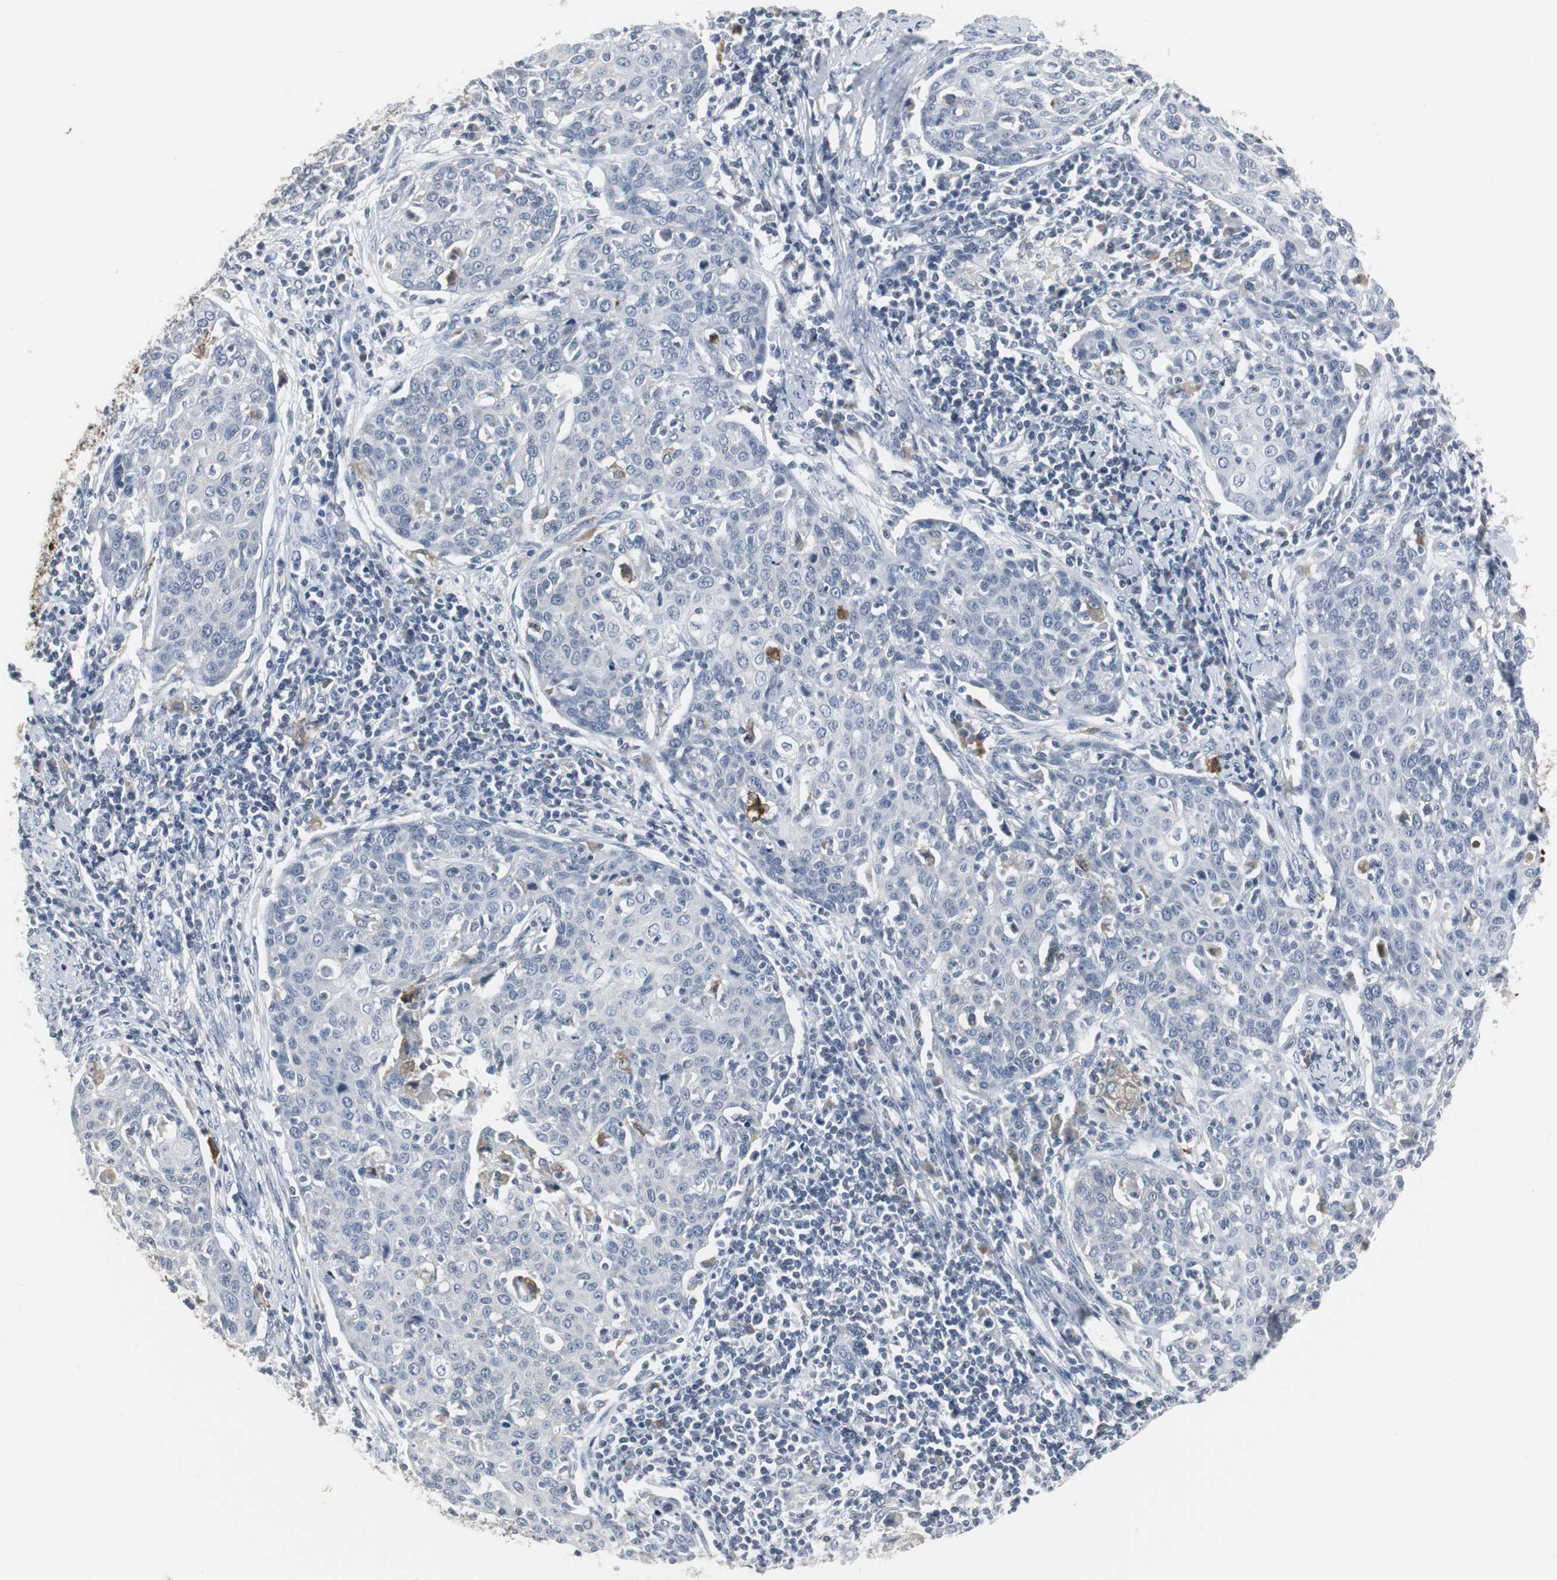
{"staining": {"intensity": "negative", "quantity": "none", "location": "none"}, "tissue": "cervical cancer", "cell_type": "Tumor cells", "image_type": "cancer", "snomed": [{"axis": "morphology", "description": "Squamous cell carcinoma, NOS"}, {"axis": "topography", "description": "Cervix"}], "caption": "Immunohistochemistry (IHC) micrograph of human squamous cell carcinoma (cervical) stained for a protein (brown), which reveals no staining in tumor cells. (Brightfield microscopy of DAB immunohistochemistry at high magnification).", "gene": "PI15", "patient": {"sex": "female", "age": 38}}